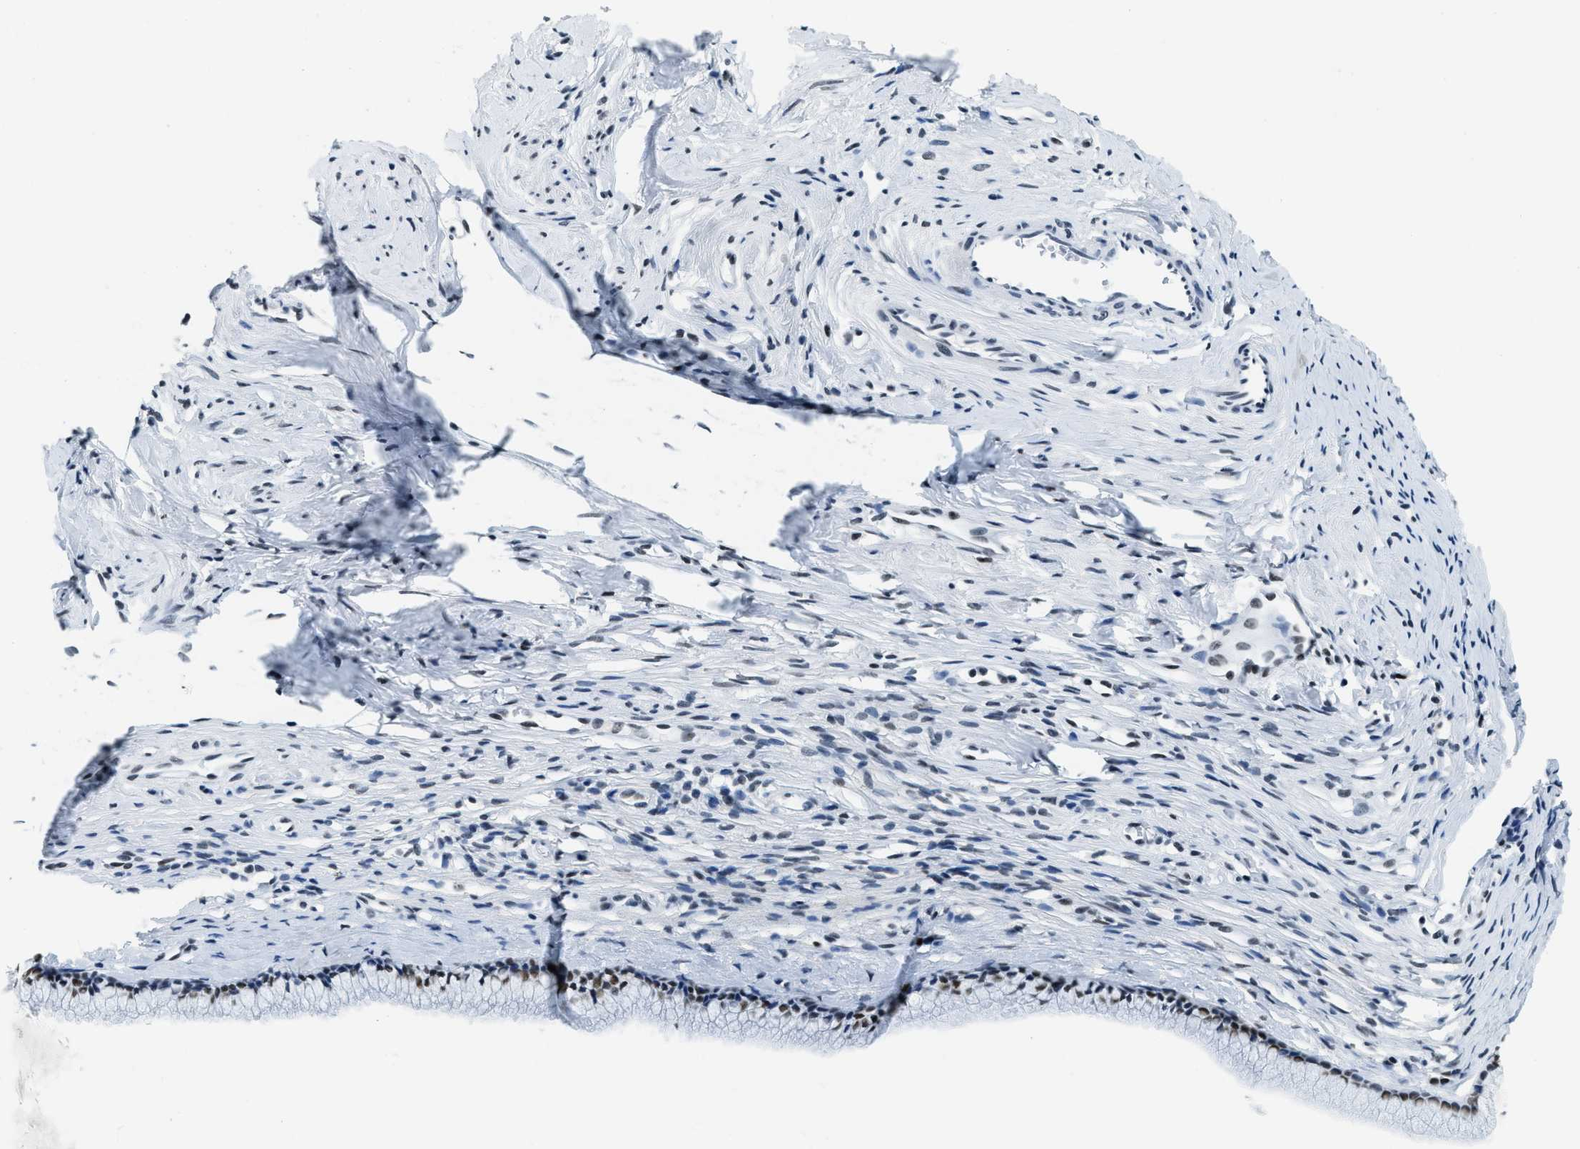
{"staining": {"intensity": "moderate", "quantity": "25%-75%", "location": "nuclear"}, "tissue": "cervix", "cell_type": "Glandular cells", "image_type": "normal", "snomed": [{"axis": "morphology", "description": "Normal tissue, NOS"}, {"axis": "topography", "description": "Cervix"}], "caption": "The micrograph exhibits immunohistochemical staining of benign cervix. There is moderate nuclear staining is seen in approximately 25%-75% of glandular cells. (DAB = brown stain, brightfield microscopy at high magnification).", "gene": "TOP1", "patient": {"sex": "female", "age": 77}}